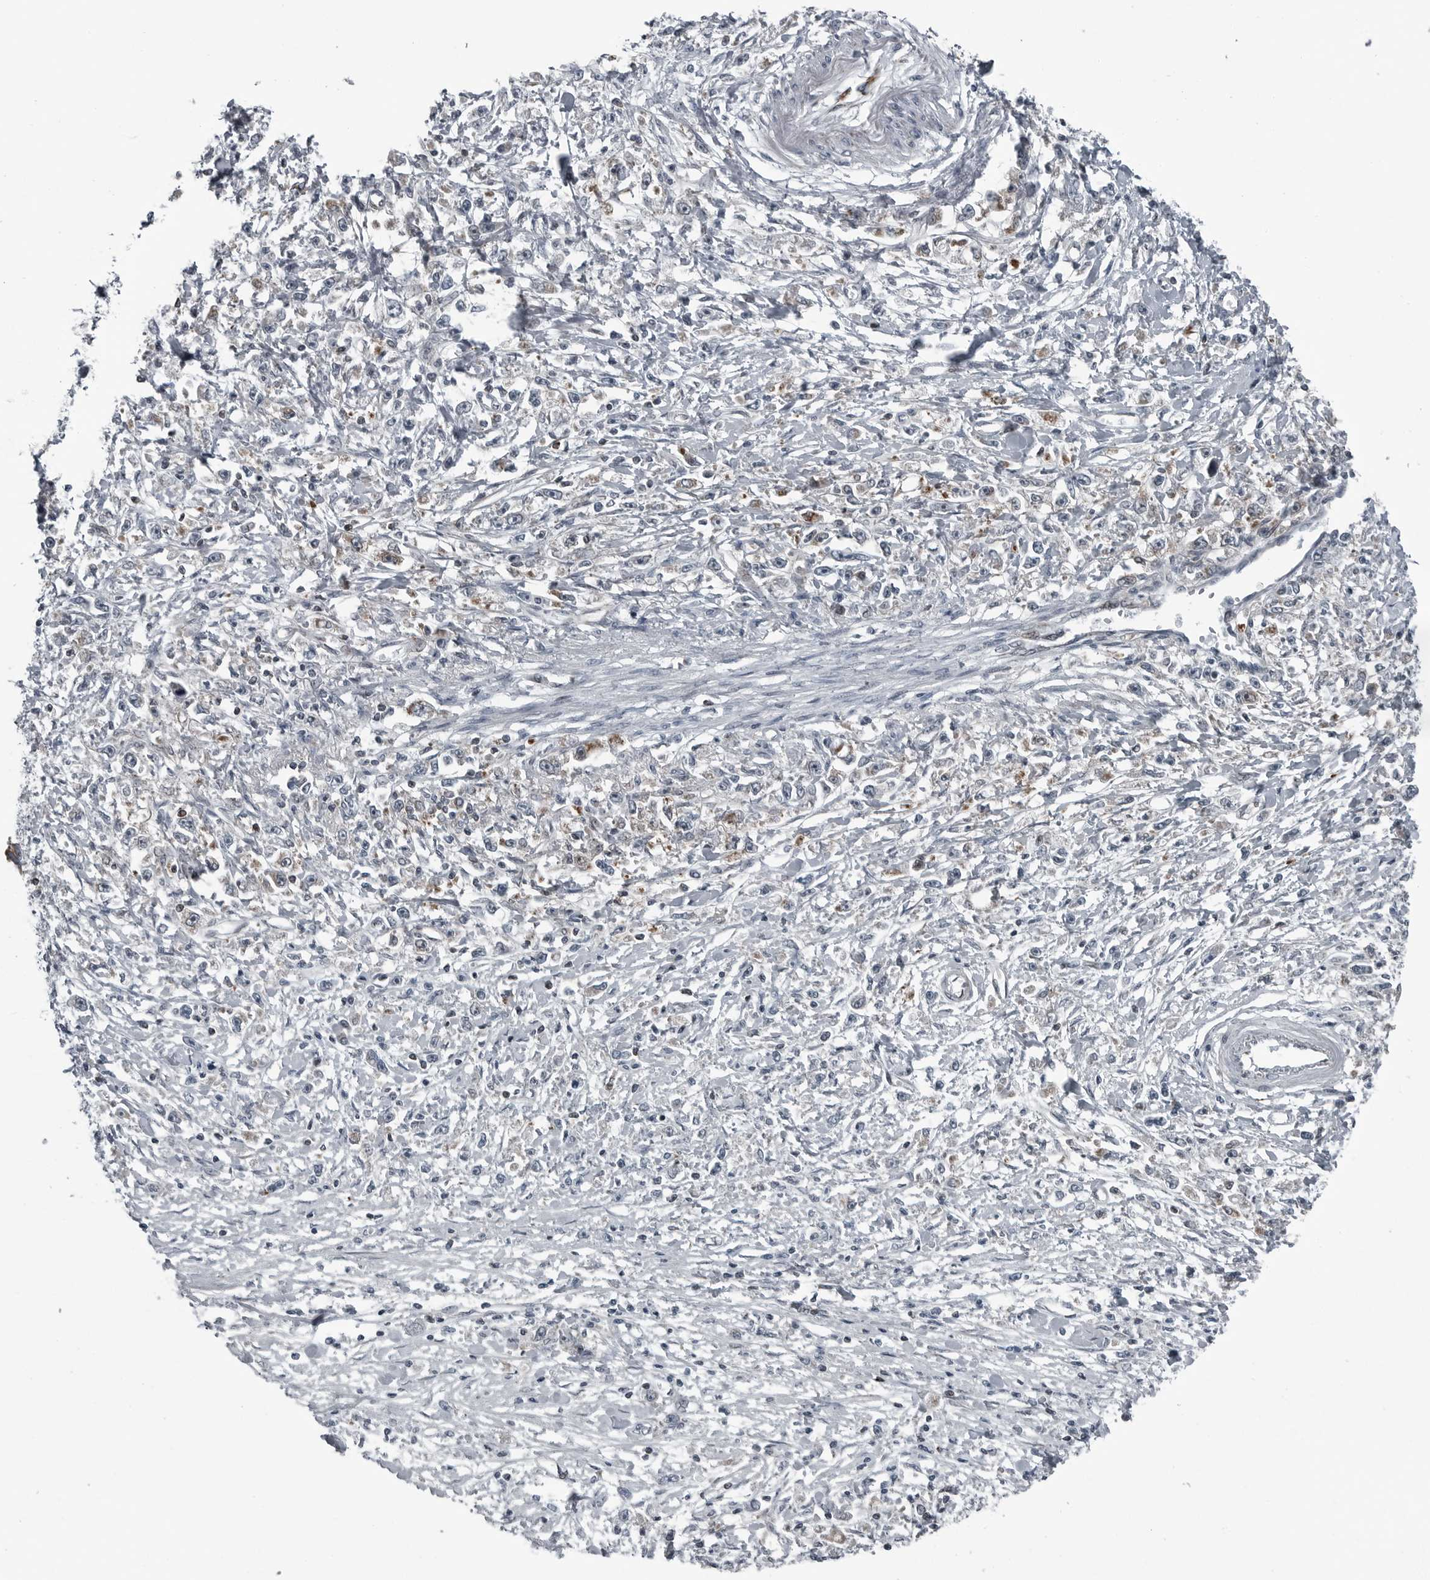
{"staining": {"intensity": "weak", "quantity": "<25%", "location": "cytoplasmic/membranous"}, "tissue": "stomach cancer", "cell_type": "Tumor cells", "image_type": "cancer", "snomed": [{"axis": "morphology", "description": "Adenocarcinoma, NOS"}, {"axis": "topography", "description": "Stomach"}], "caption": "Protein analysis of adenocarcinoma (stomach) demonstrates no significant expression in tumor cells. (Stains: DAB (3,3'-diaminobenzidine) immunohistochemistry with hematoxylin counter stain, Microscopy: brightfield microscopy at high magnification).", "gene": "GAK", "patient": {"sex": "female", "age": 59}}